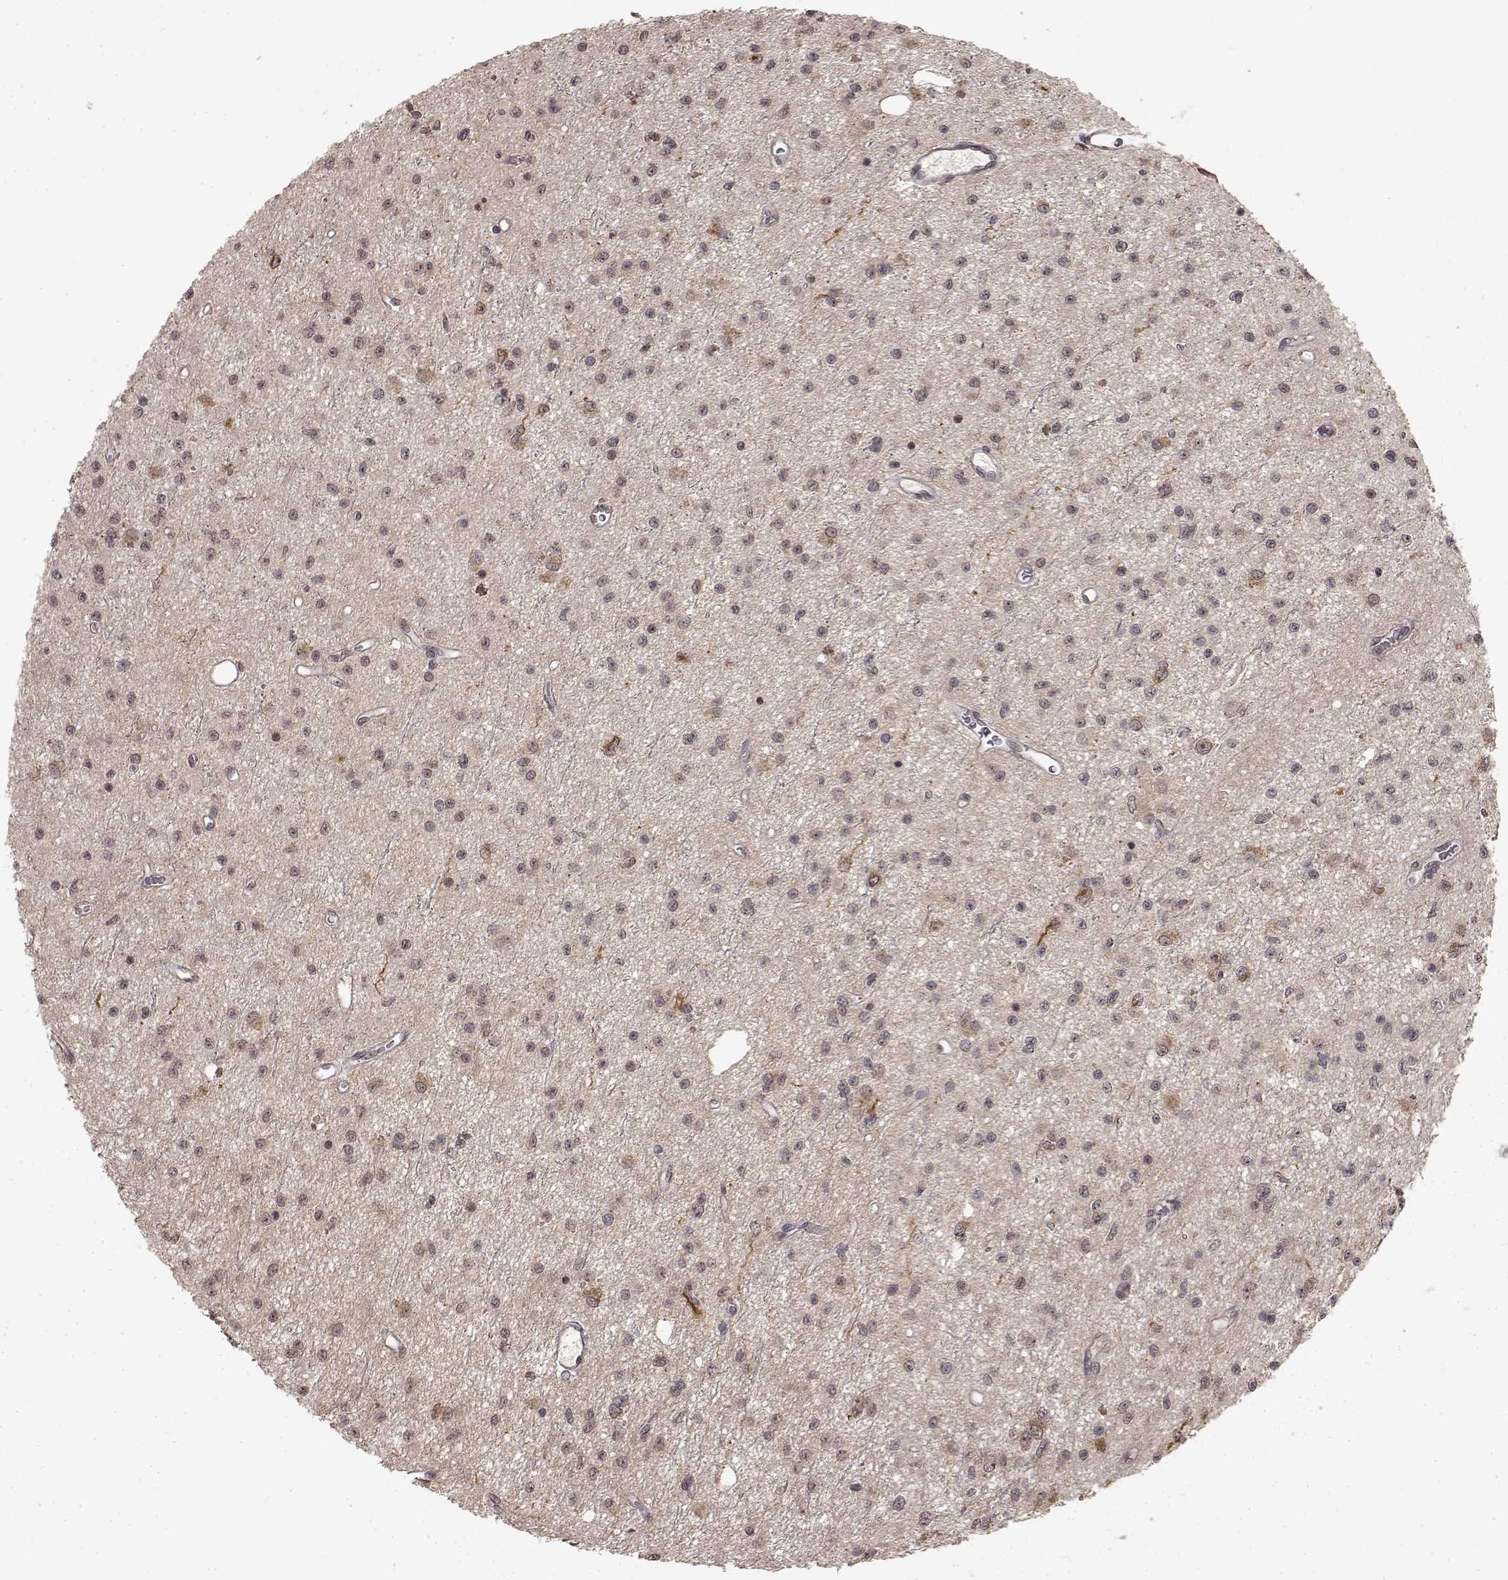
{"staining": {"intensity": "negative", "quantity": "none", "location": "none"}, "tissue": "glioma", "cell_type": "Tumor cells", "image_type": "cancer", "snomed": [{"axis": "morphology", "description": "Glioma, malignant, Low grade"}, {"axis": "topography", "description": "Brain"}], "caption": "The histopathology image shows no significant staining in tumor cells of low-grade glioma (malignant).", "gene": "NTRK2", "patient": {"sex": "female", "age": 45}}